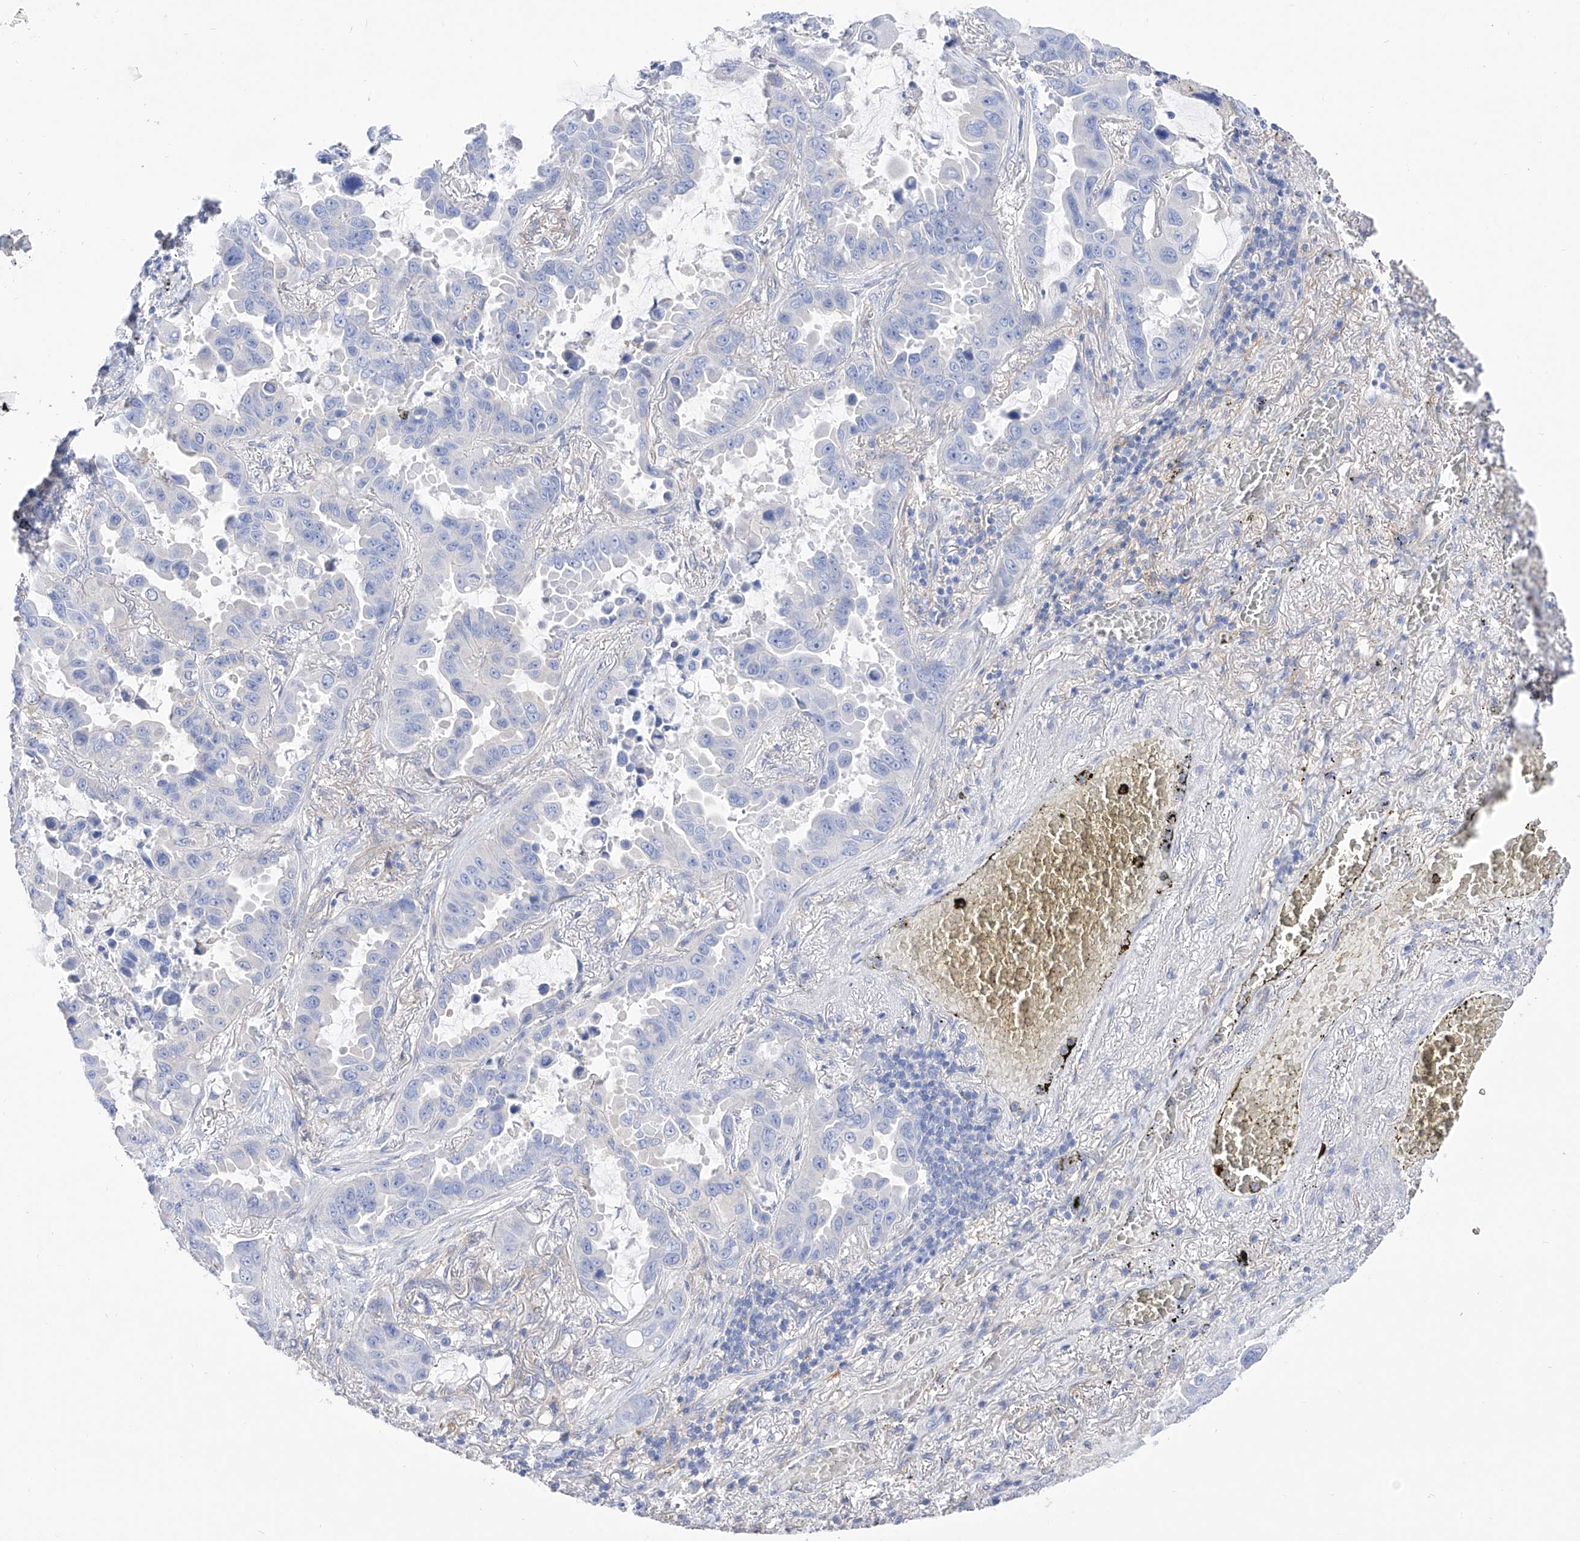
{"staining": {"intensity": "negative", "quantity": "none", "location": "none"}, "tissue": "lung cancer", "cell_type": "Tumor cells", "image_type": "cancer", "snomed": [{"axis": "morphology", "description": "Adenocarcinoma, NOS"}, {"axis": "topography", "description": "Lung"}], "caption": "Tumor cells show no significant protein expression in lung cancer.", "gene": "ZNF653", "patient": {"sex": "male", "age": 64}}